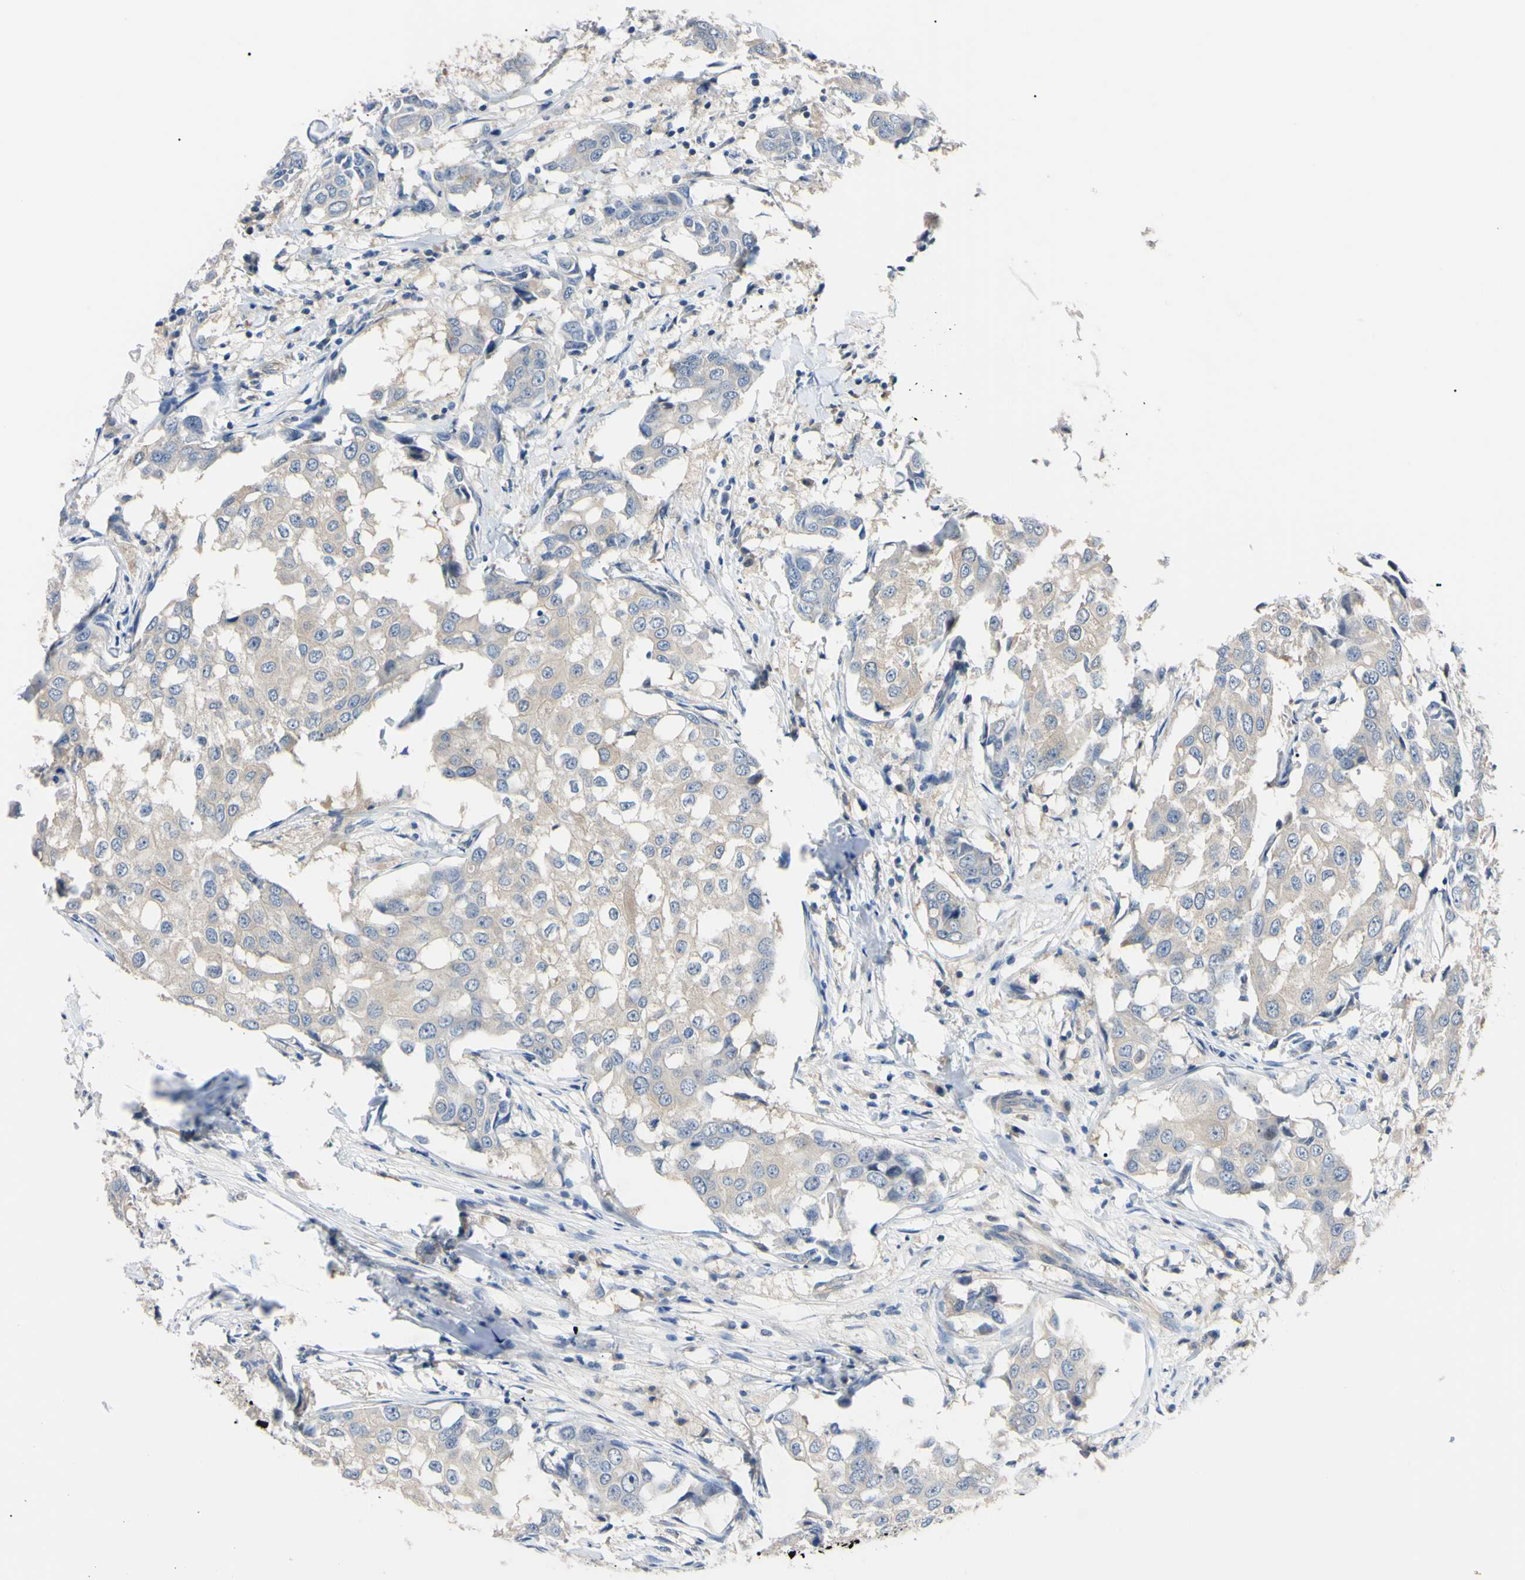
{"staining": {"intensity": "weak", "quantity": ">75%", "location": "cytoplasmic/membranous"}, "tissue": "breast cancer", "cell_type": "Tumor cells", "image_type": "cancer", "snomed": [{"axis": "morphology", "description": "Duct carcinoma"}, {"axis": "topography", "description": "Breast"}], "caption": "An image of breast cancer stained for a protein exhibits weak cytoplasmic/membranous brown staining in tumor cells.", "gene": "RARS1", "patient": {"sex": "female", "age": 27}}